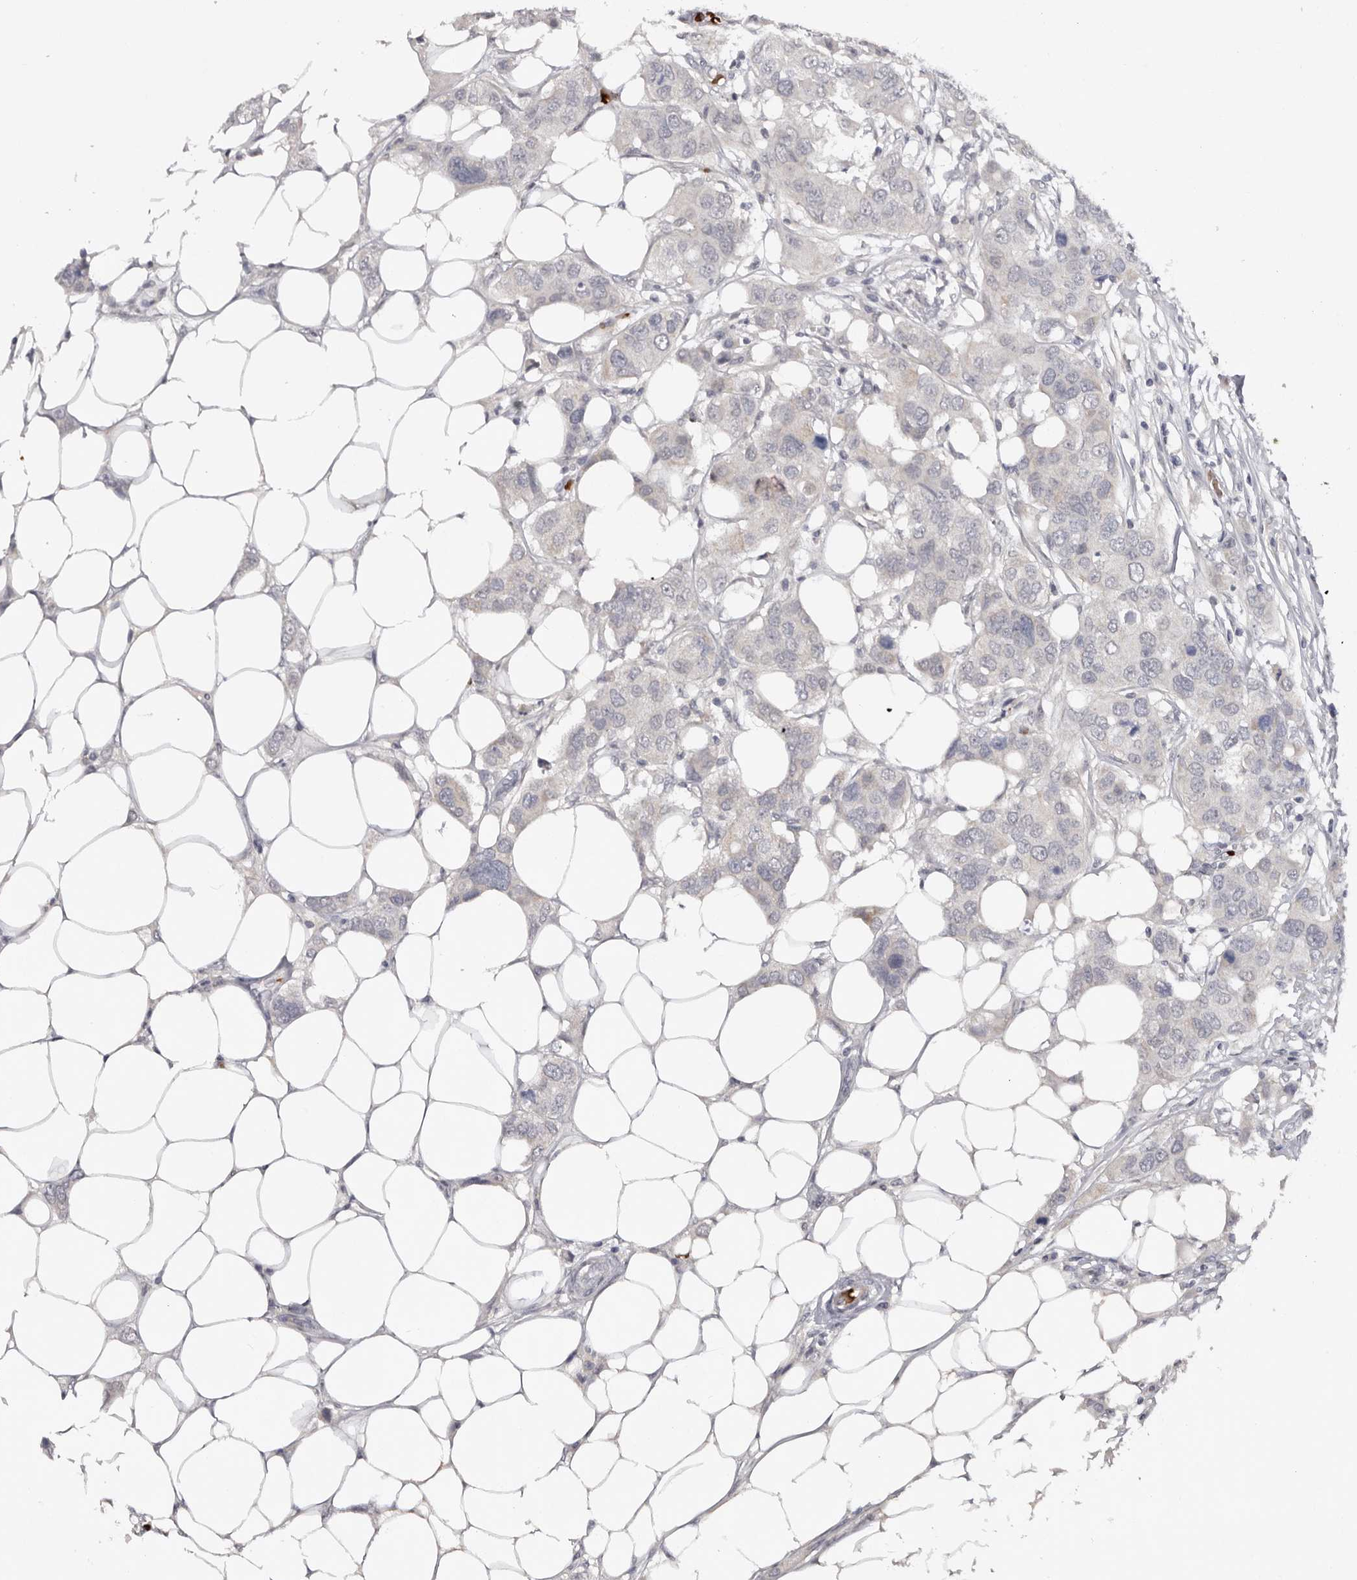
{"staining": {"intensity": "negative", "quantity": "none", "location": "none"}, "tissue": "breast cancer", "cell_type": "Tumor cells", "image_type": "cancer", "snomed": [{"axis": "morphology", "description": "Duct carcinoma"}, {"axis": "topography", "description": "Breast"}], "caption": "Human breast cancer (infiltrating ductal carcinoma) stained for a protein using IHC displays no positivity in tumor cells.", "gene": "TNR", "patient": {"sex": "female", "age": 50}}